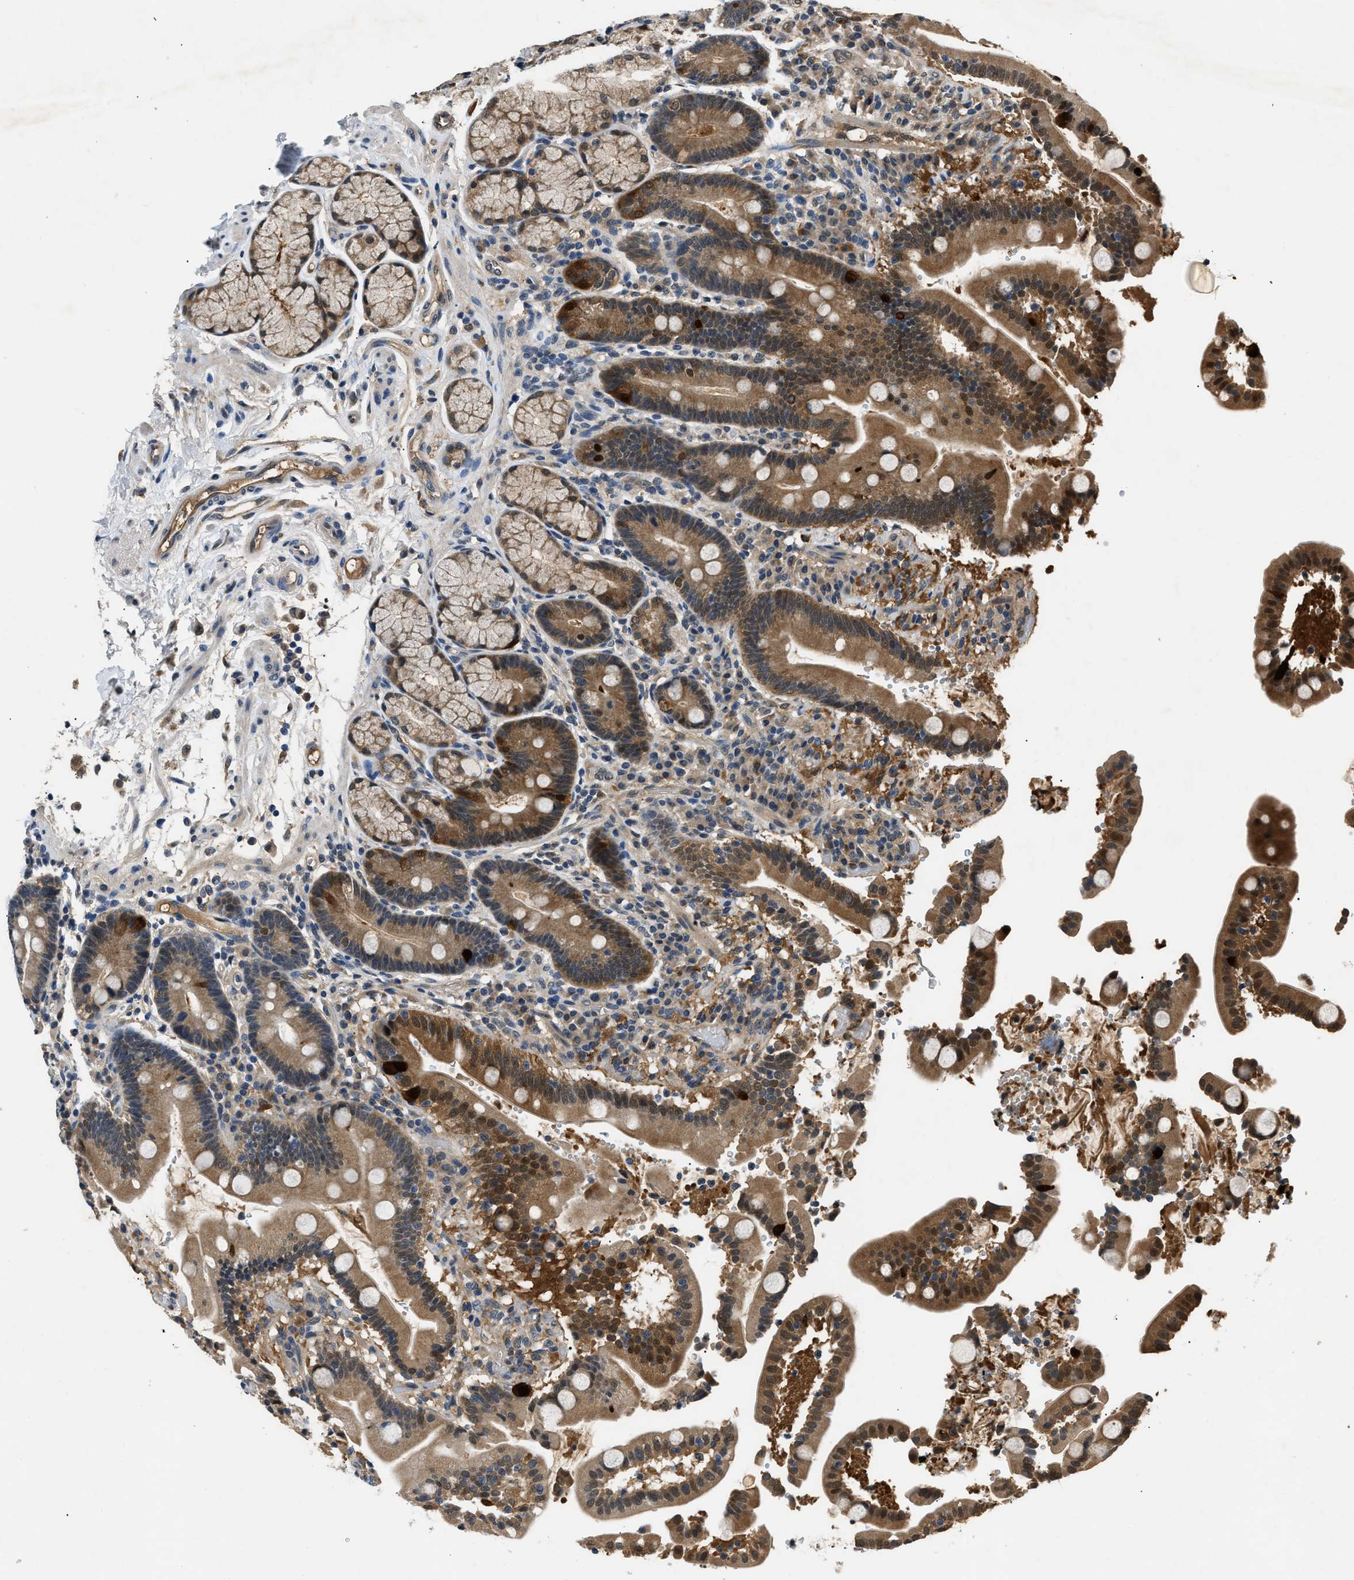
{"staining": {"intensity": "moderate", "quantity": ">75%", "location": "cytoplasmic/membranous,nuclear"}, "tissue": "duodenum", "cell_type": "Glandular cells", "image_type": "normal", "snomed": [{"axis": "morphology", "description": "Normal tissue, NOS"}, {"axis": "topography", "description": "Small intestine, NOS"}], "caption": "Protein positivity by IHC reveals moderate cytoplasmic/membranous,nuclear staining in about >75% of glandular cells in normal duodenum. Nuclei are stained in blue.", "gene": "TP53I3", "patient": {"sex": "female", "age": 71}}